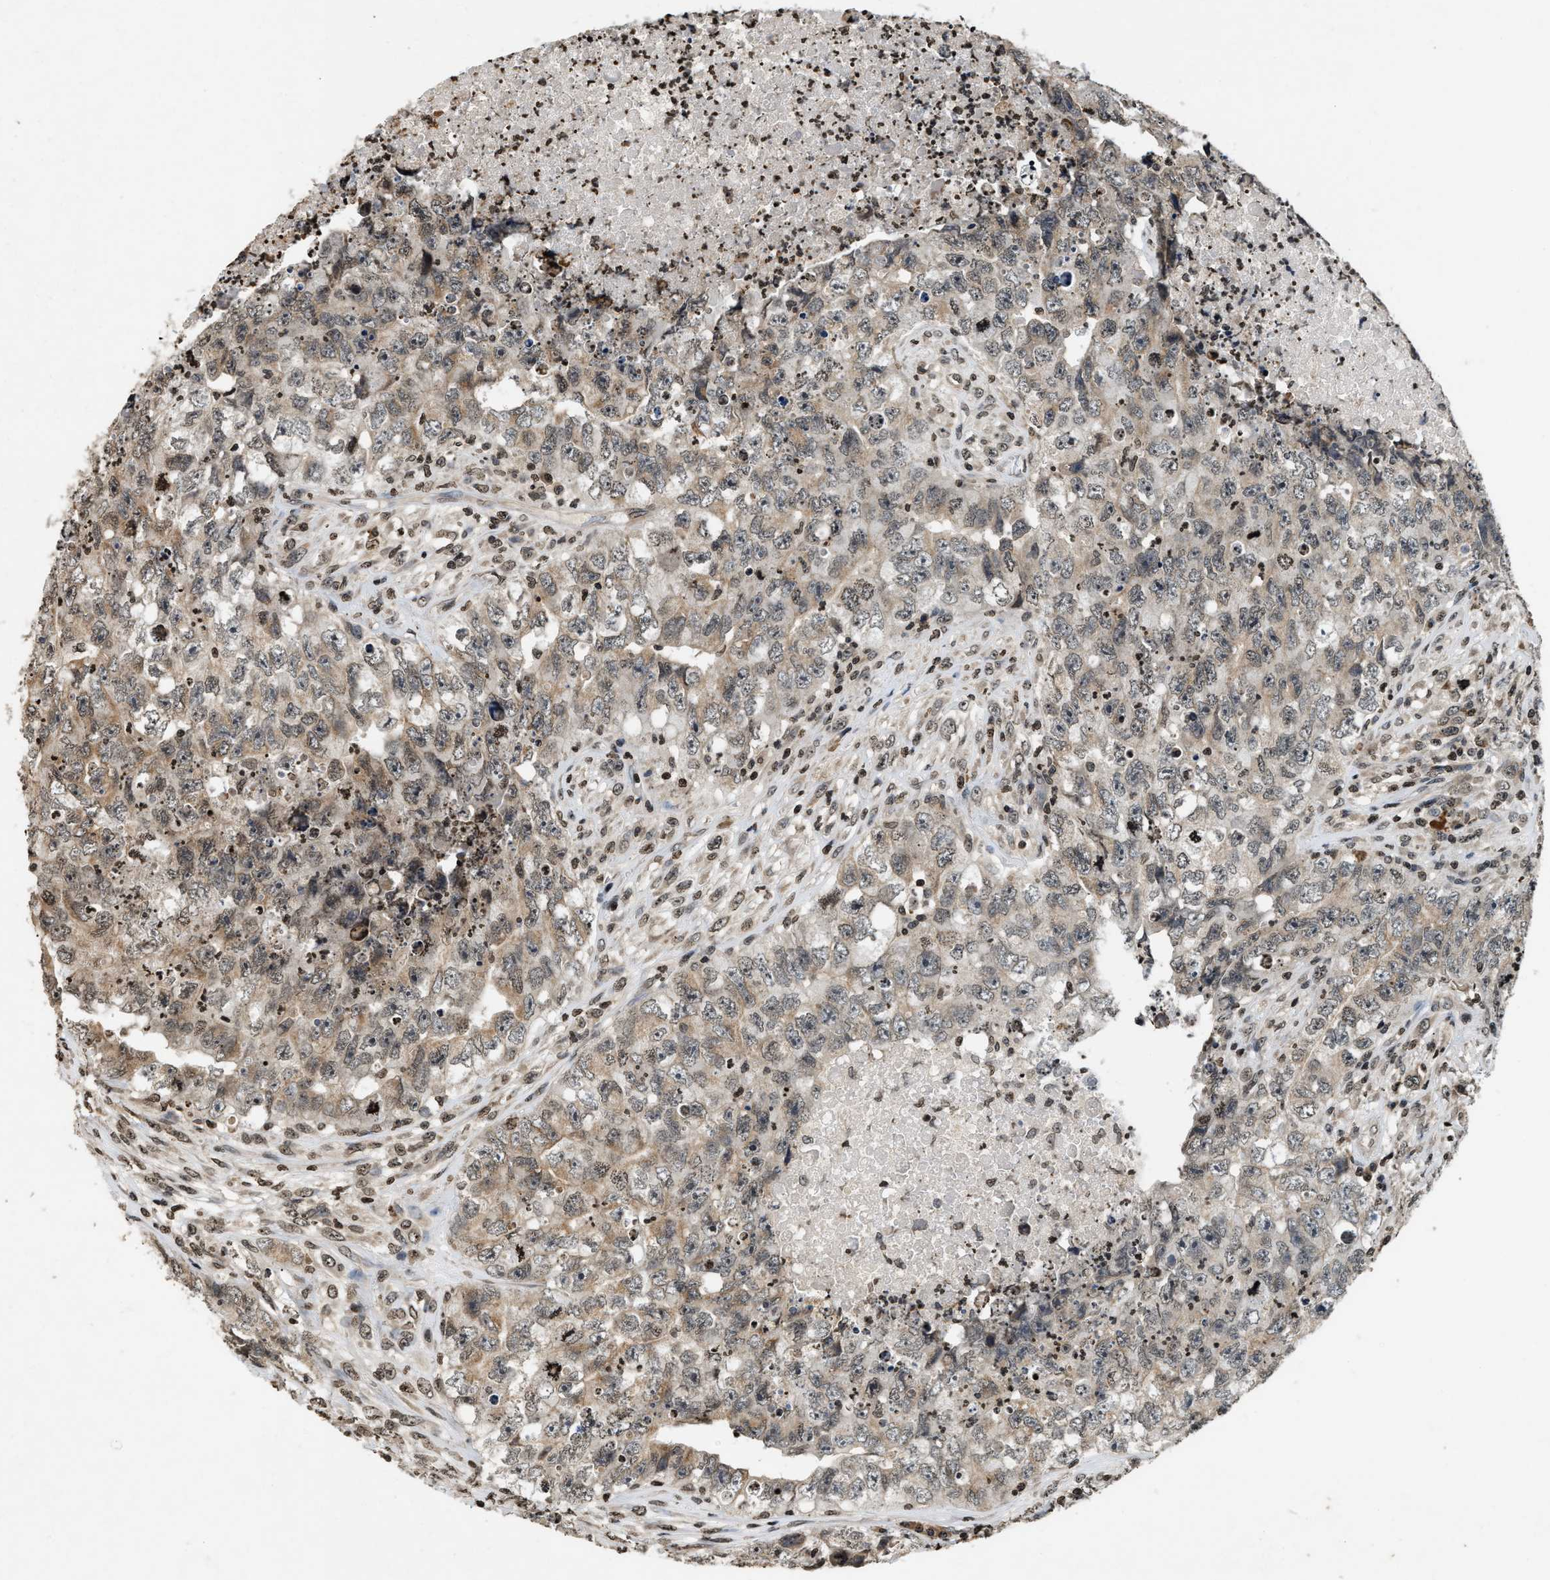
{"staining": {"intensity": "weak", "quantity": ">75%", "location": "cytoplasmic/membranous,nuclear"}, "tissue": "testis cancer", "cell_type": "Tumor cells", "image_type": "cancer", "snomed": [{"axis": "morphology", "description": "Carcinoma, Embryonal, NOS"}, {"axis": "topography", "description": "Testis"}], "caption": "IHC image of human testis cancer (embryonal carcinoma) stained for a protein (brown), which reveals low levels of weak cytoplasmic/membranous and nuclear expression in approximately >75% of tumor cells.", "gene": "DNASE1L3", "patient": {"sex": "male", "age": 32}}